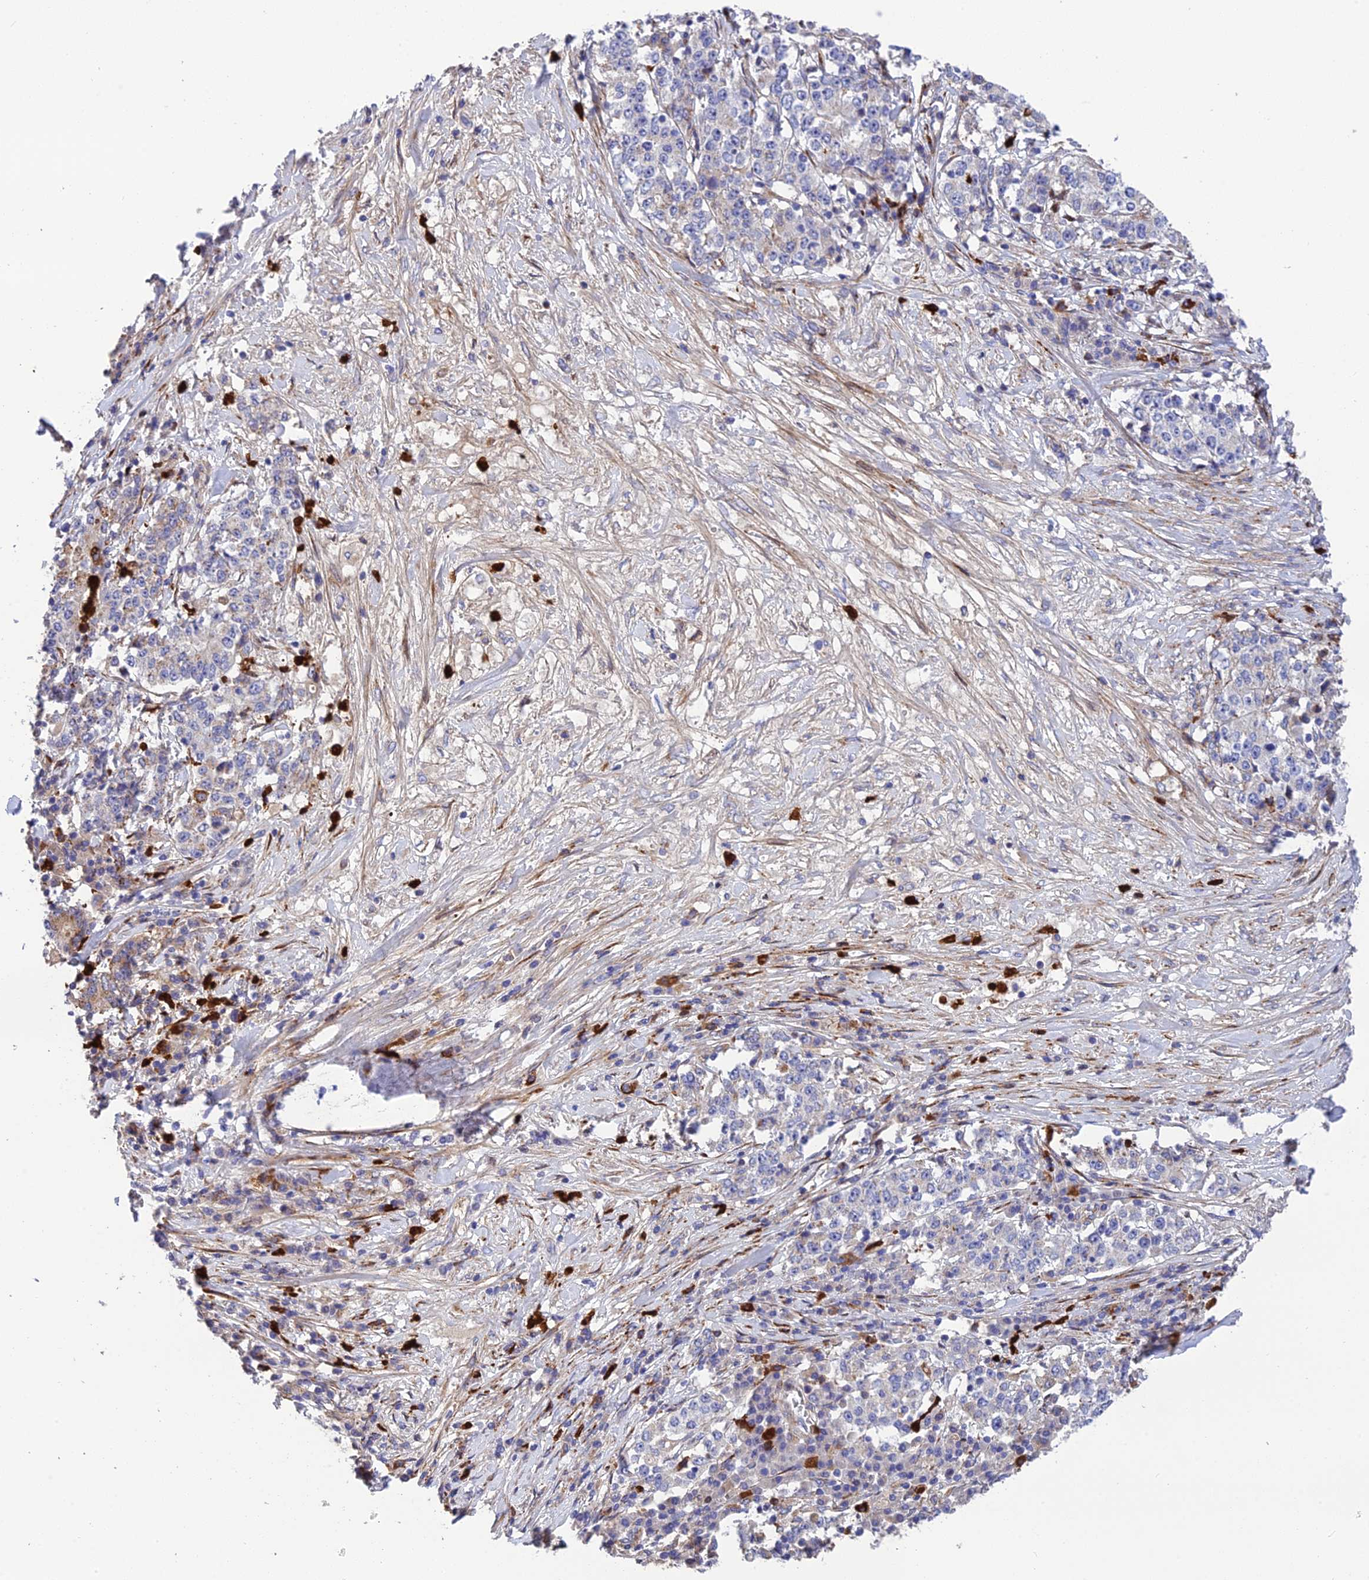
{"staining": {"intensity": "negative", "quantity": "none", "location": "none"}, "tissue": "stomach cancer", "cell_type": "Tumor cells", "image_type": "cancer", "snomed": [{"axis": "morphology", "description": "Adenocarcinoma, NOS"}, {"axis": "topography", "description": "Stomach"}], "caption": "An immunohistochemistry (IHC) image of adenocarcinoma (stomach) is shown. There is no staining in tumor cells of adenocarcinoma (stomach).", "gene": "CPSF4L", "patient": {"sex": "male", "age": 59}}